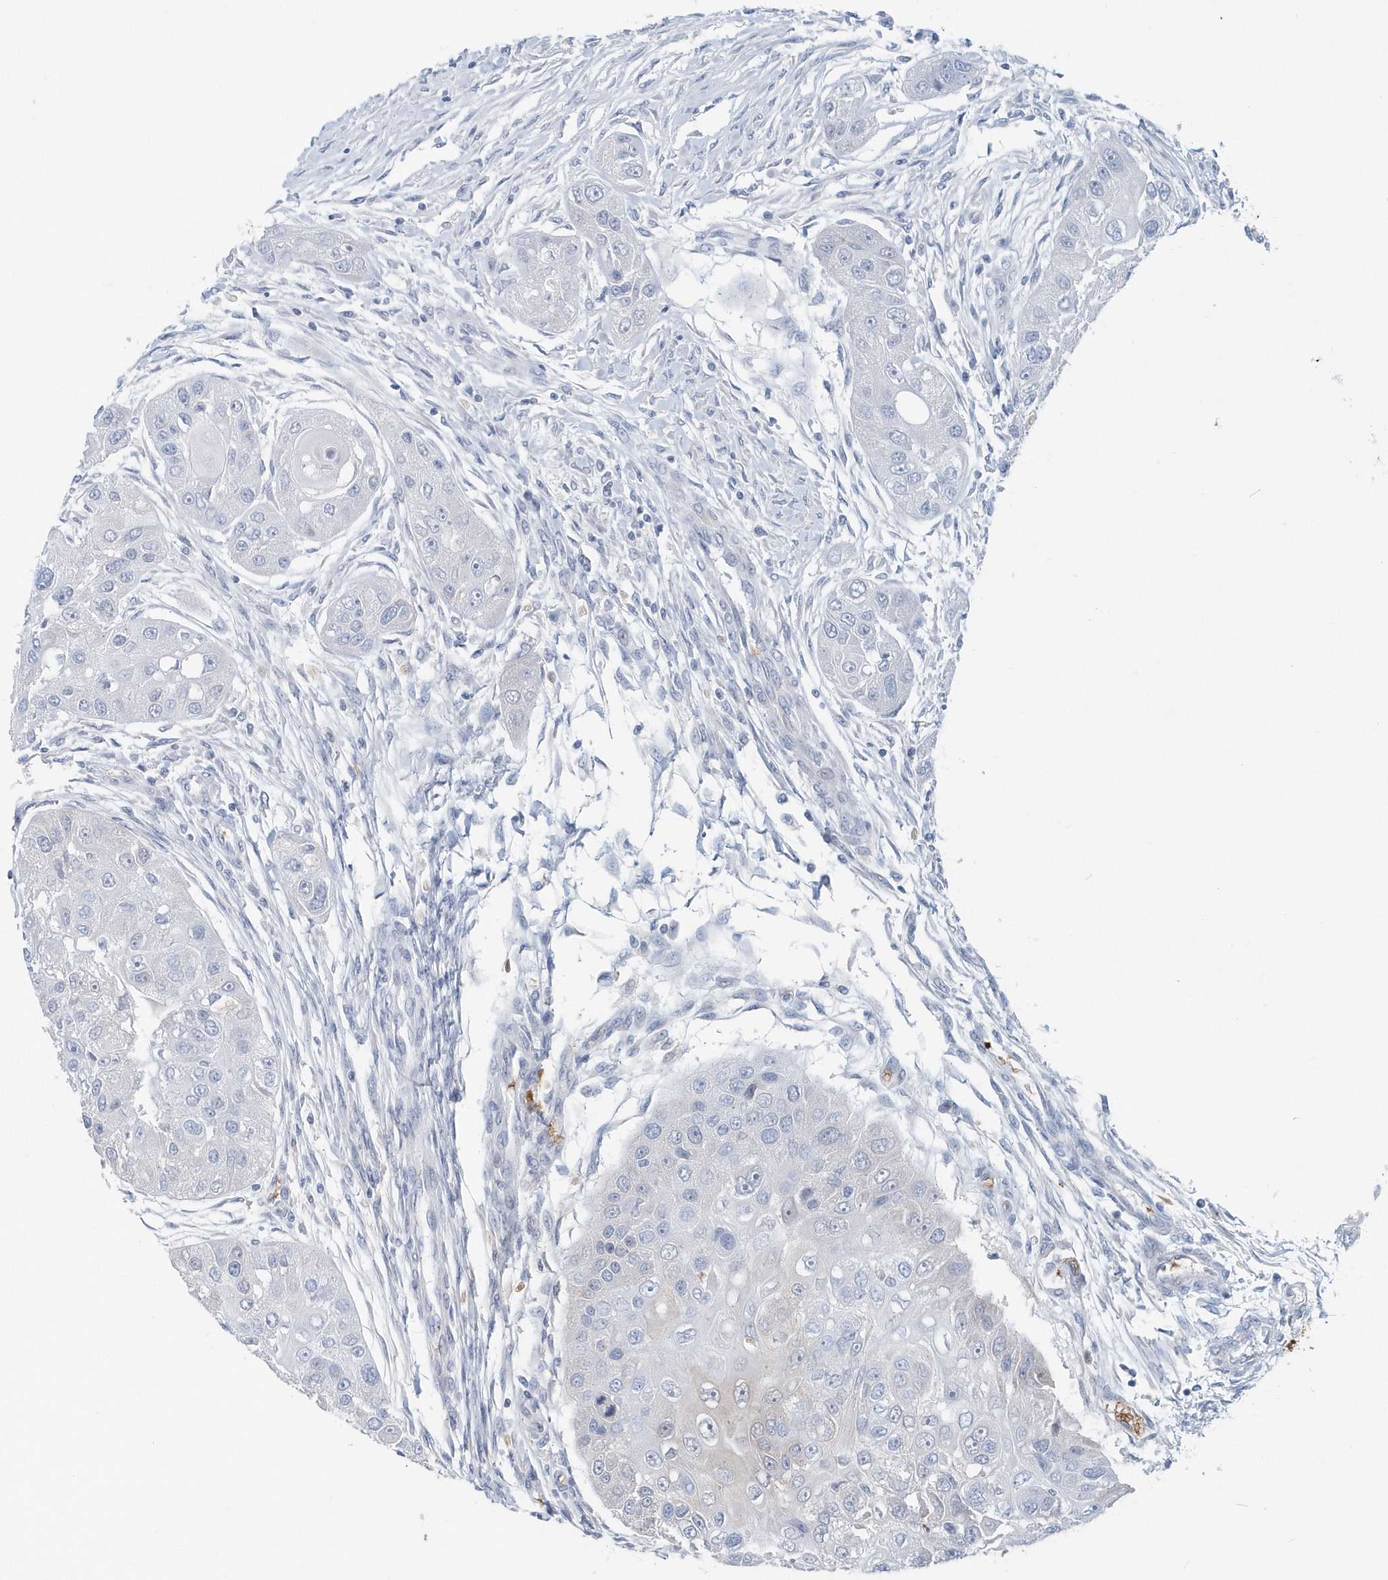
{"staining": {"intensity": "negative", "quantity": "none", "location": "none"}, "tissue": "head and neck cancer", "cell_type": "Tumor cells", "image_type": "cancer", "snomed": [{"axis": "morphology", "description": "Normal tissue, NOS"}, {"axis": "morphology", "description": "Squamous cell carcinoma, NOS"}, {"axis": "topography", "description": "Skeletal muscle"}, {"axis": "topography", "description": "Head-Neck"}], "caption": "Immunohistochemistry image of human squamous cell carcinoma (head and neck) stained for a protein (brown), which demonstrates no staining in tumor cells.", "gene": "HBA2", "patient": {"sex": "male", "age": 51}}